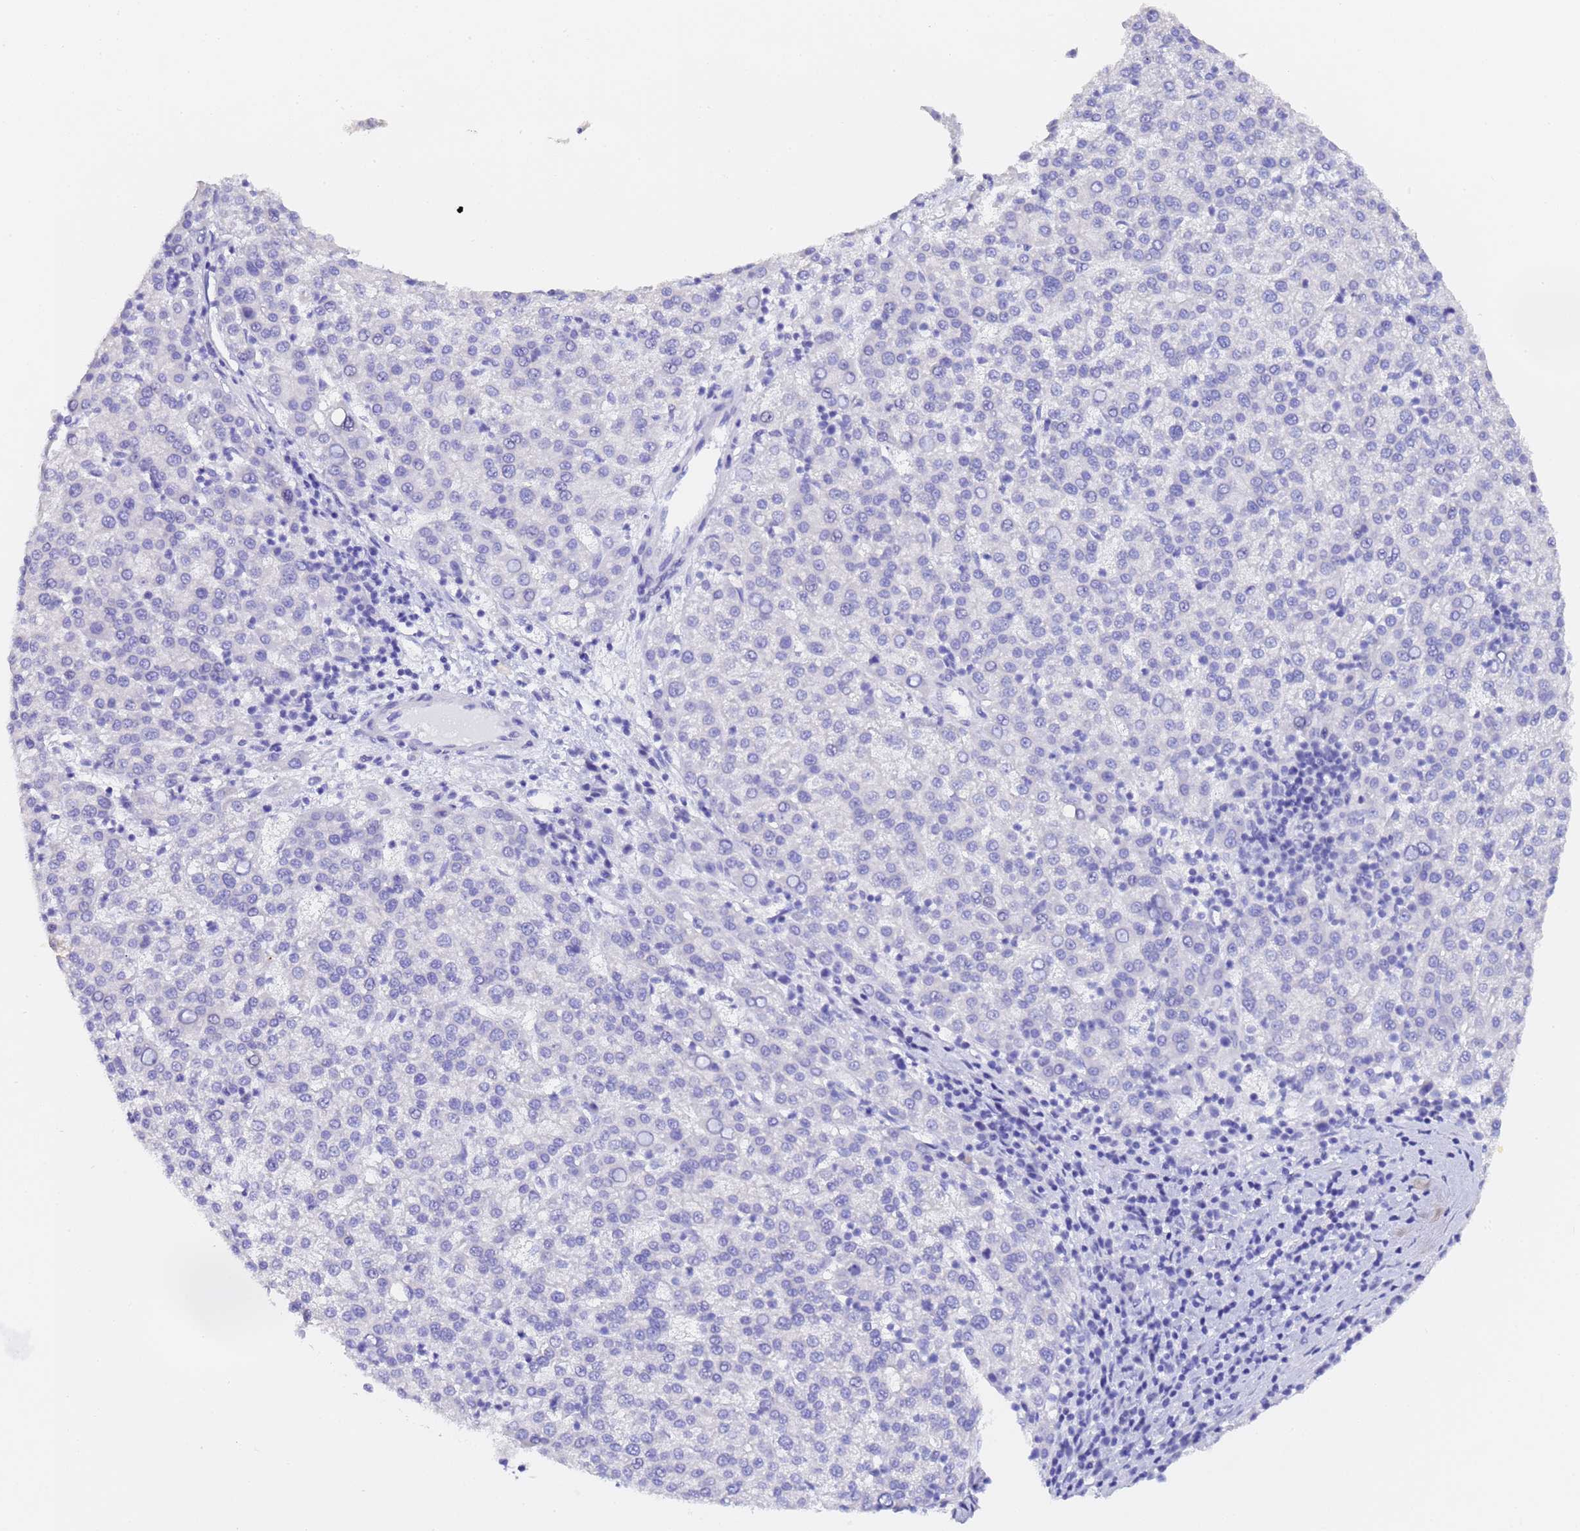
{"staining": {"intensity": "negative", "quantity": "none", "location": "none"}, "tissue": "liver cancer", "cell_type": "Tumor cells", "image_type": "cancer", "snomed": [{"axis": "morphology", "description": "Carcinoma, Hepatocellular, NOS"}, {"axis": "topography", "description": "Liver"}], "caption": "Liver cancer (hepatocellular carcinoma) stained for a protein using IHC reveals no positivity tumor cells.", "gene": "GABRA1", "patient": {"sex": "female", "age": 58}}